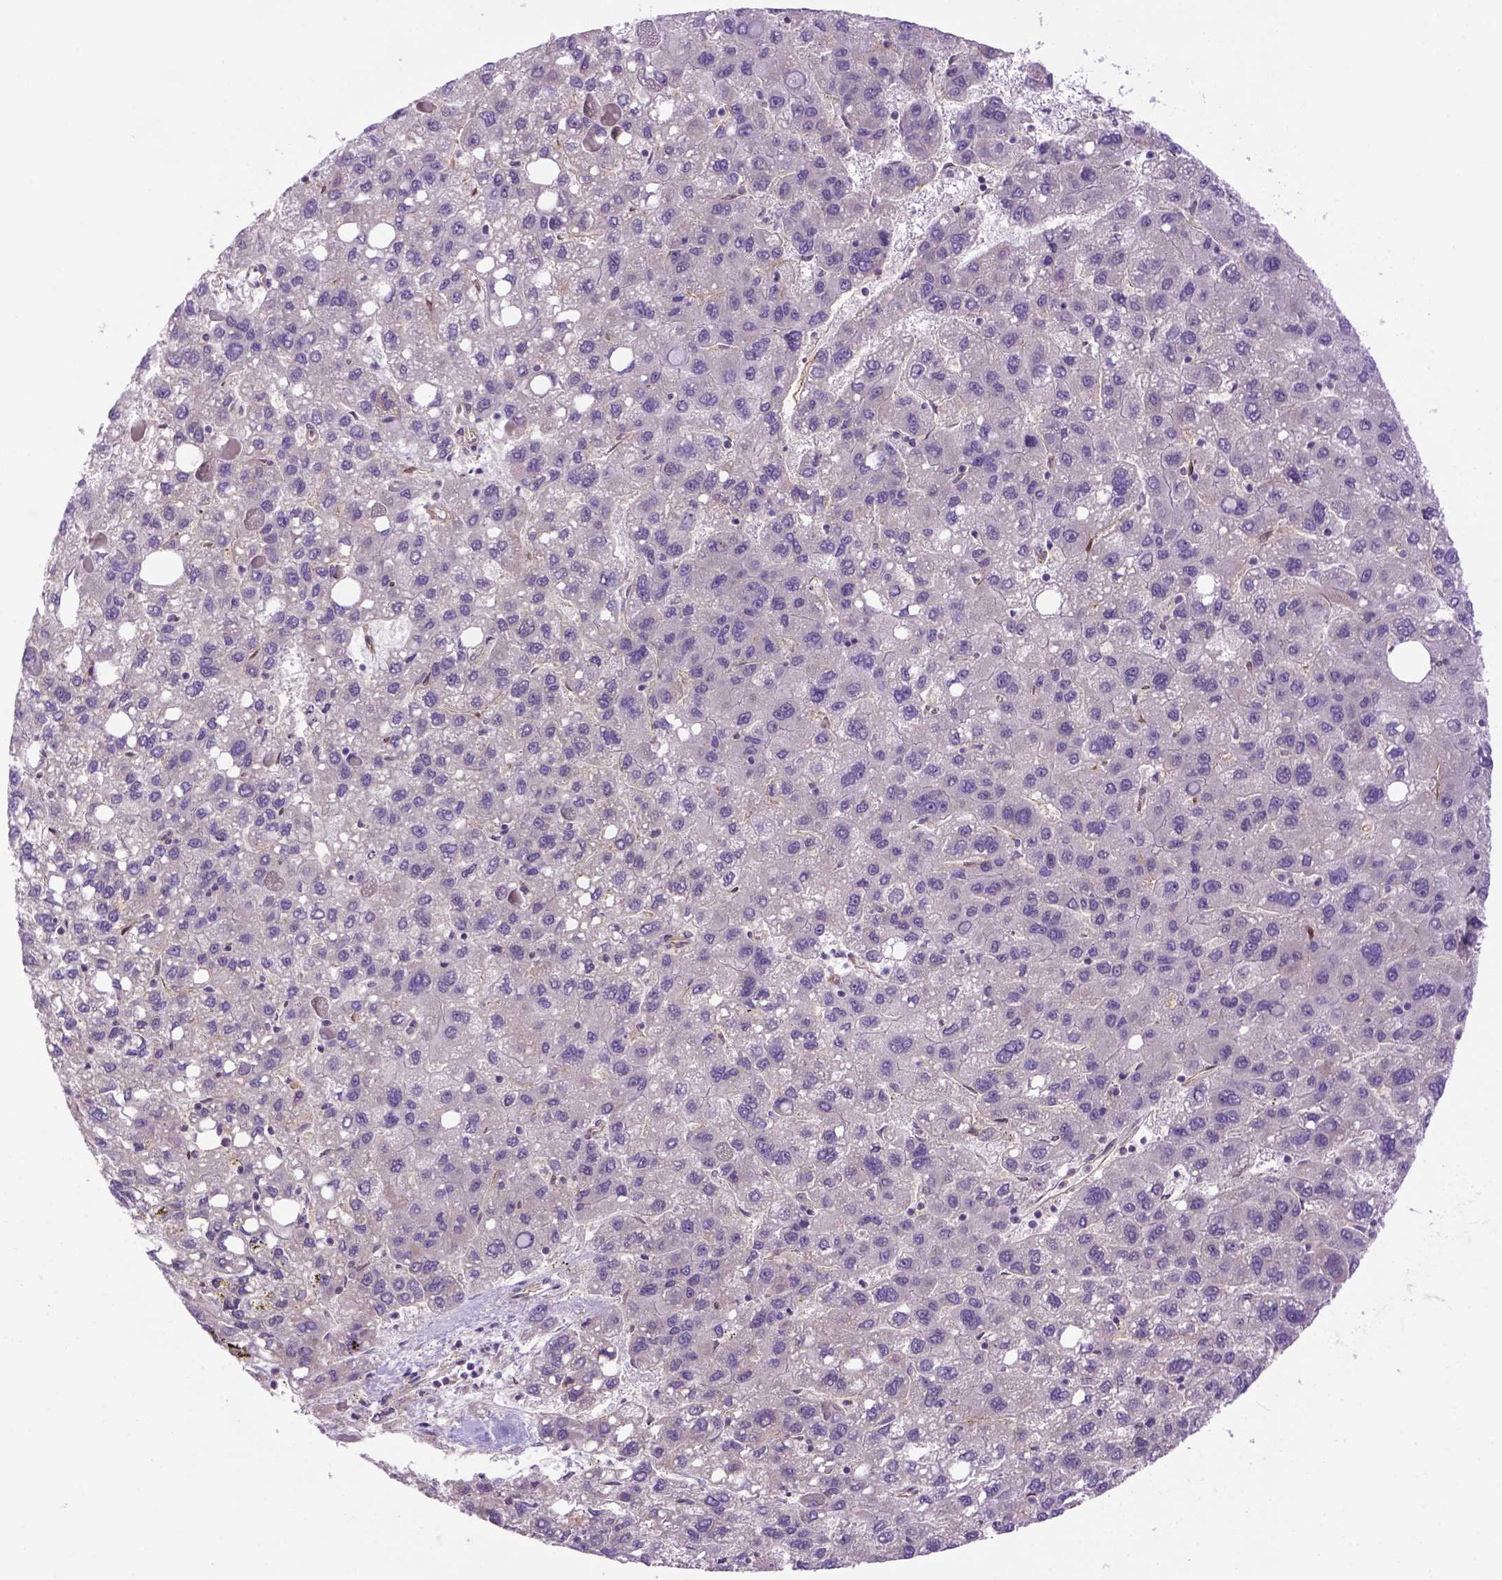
{"staining": {"intensity": "negative", "quantity": "none", "location": "none"}, "tissue": "liver cancer", "cell_type": "Tumor cells", "image_type": "cancer", "snomed": [{"axis": "morphology", "description": "Carcinoma, Hepatocellular, NOS"}, {"axis": "topography", "description": "Liver"}], "caption": "High magnification brightfield microscopy of liver cancer (hepatocellular carcinoma) stained with DAB (brown) and counterstained with hematoxylin (blue): tumor cells show no significant expression.", "gene": "CASKIN2", "patient": {"sex": "female", "age": 82}}